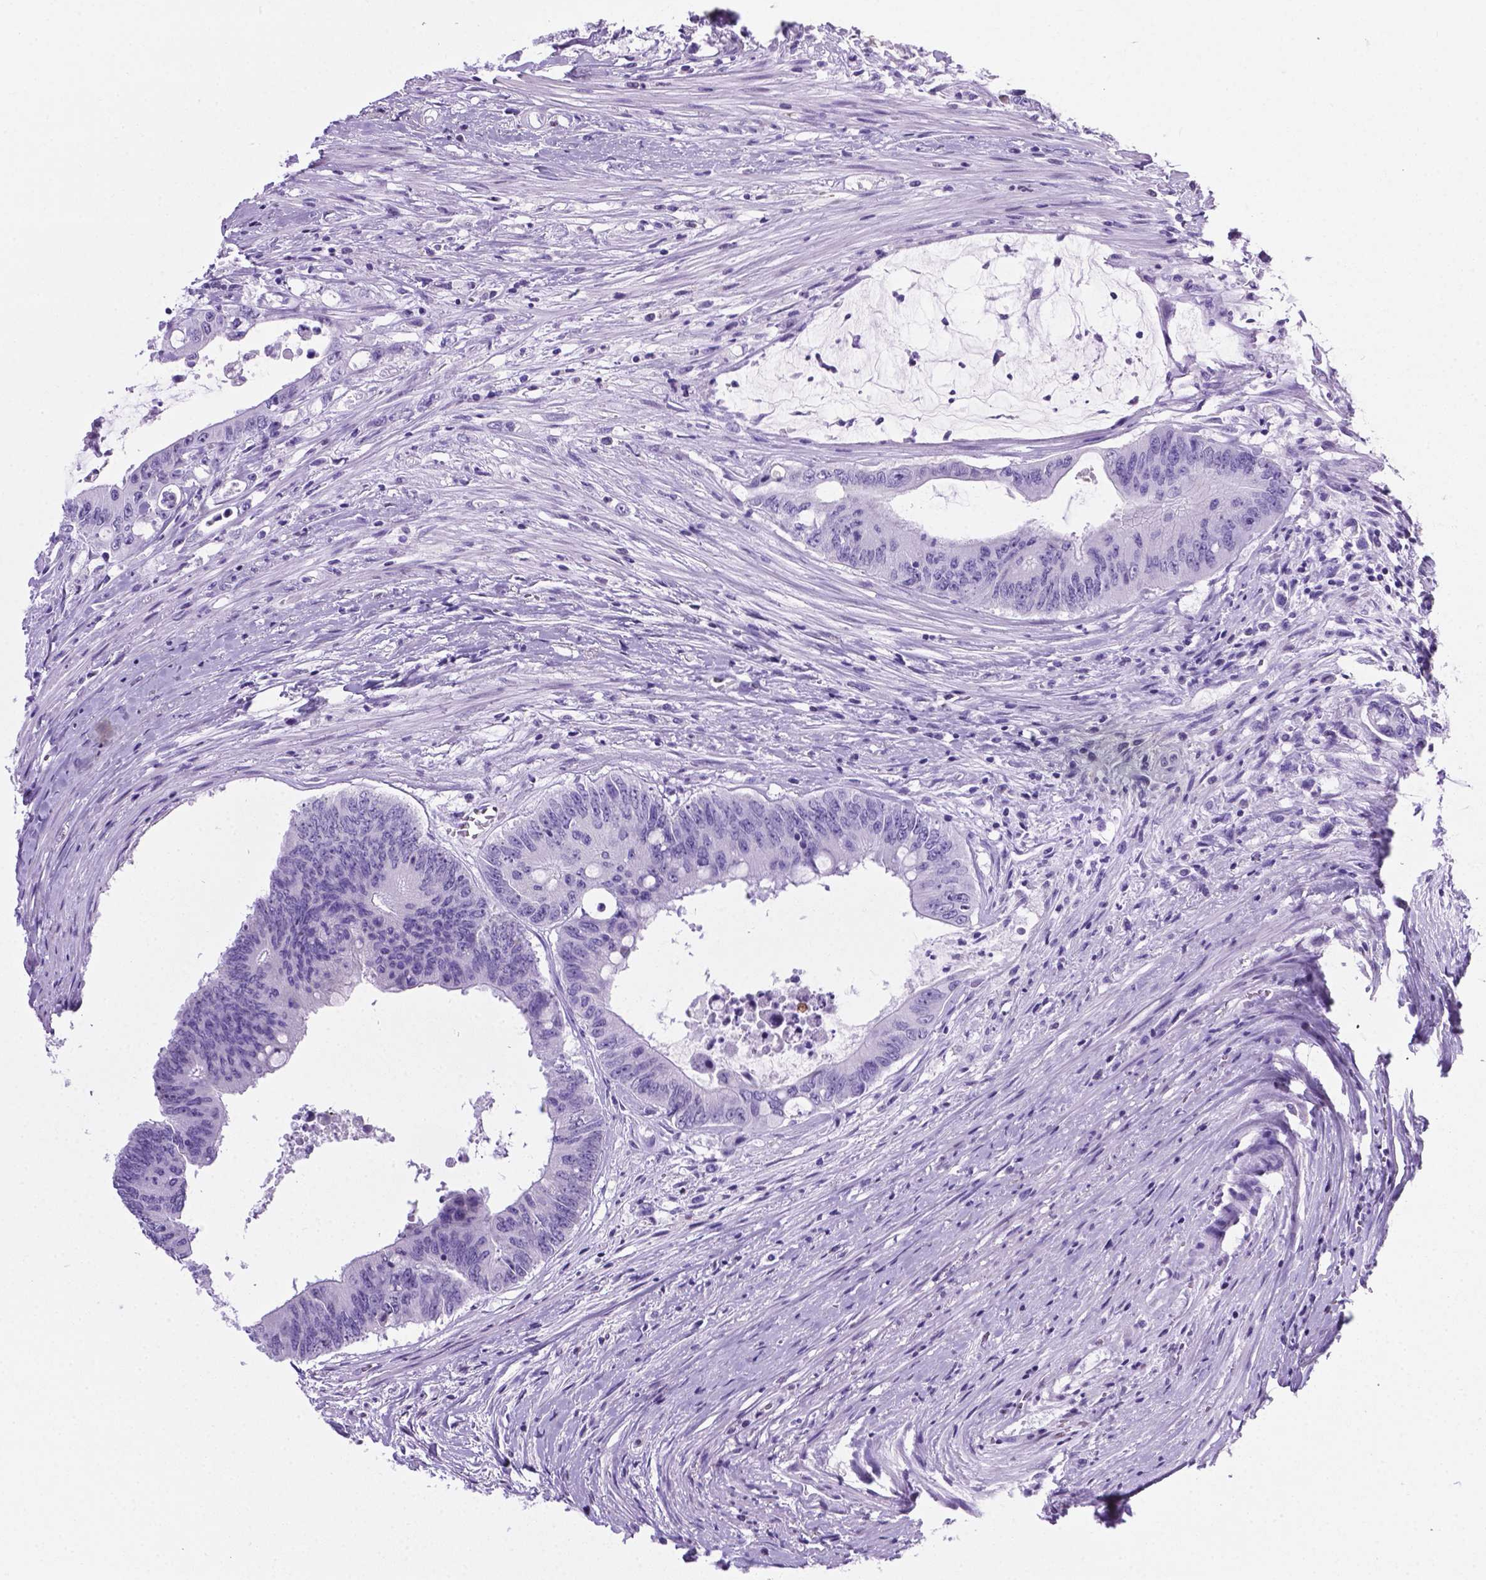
{"staining": {"intensity": "negative", "quantity": "none", "location": "none"}, "tissue": "colorectal cancer", "cell_type": "Tumor cells", "image_type": "cancer", "snomed": [{"axis": "morphology", "description": "Adenocarcinoma, NOS"}, {"axis": "topography", "description": "Rectum"}], "caption": "Image shows no significant protein positivity in tumor cells of colorectal cancer.", "gene": "C17orf107", "patient": {"sex": "male", "age": 59}}